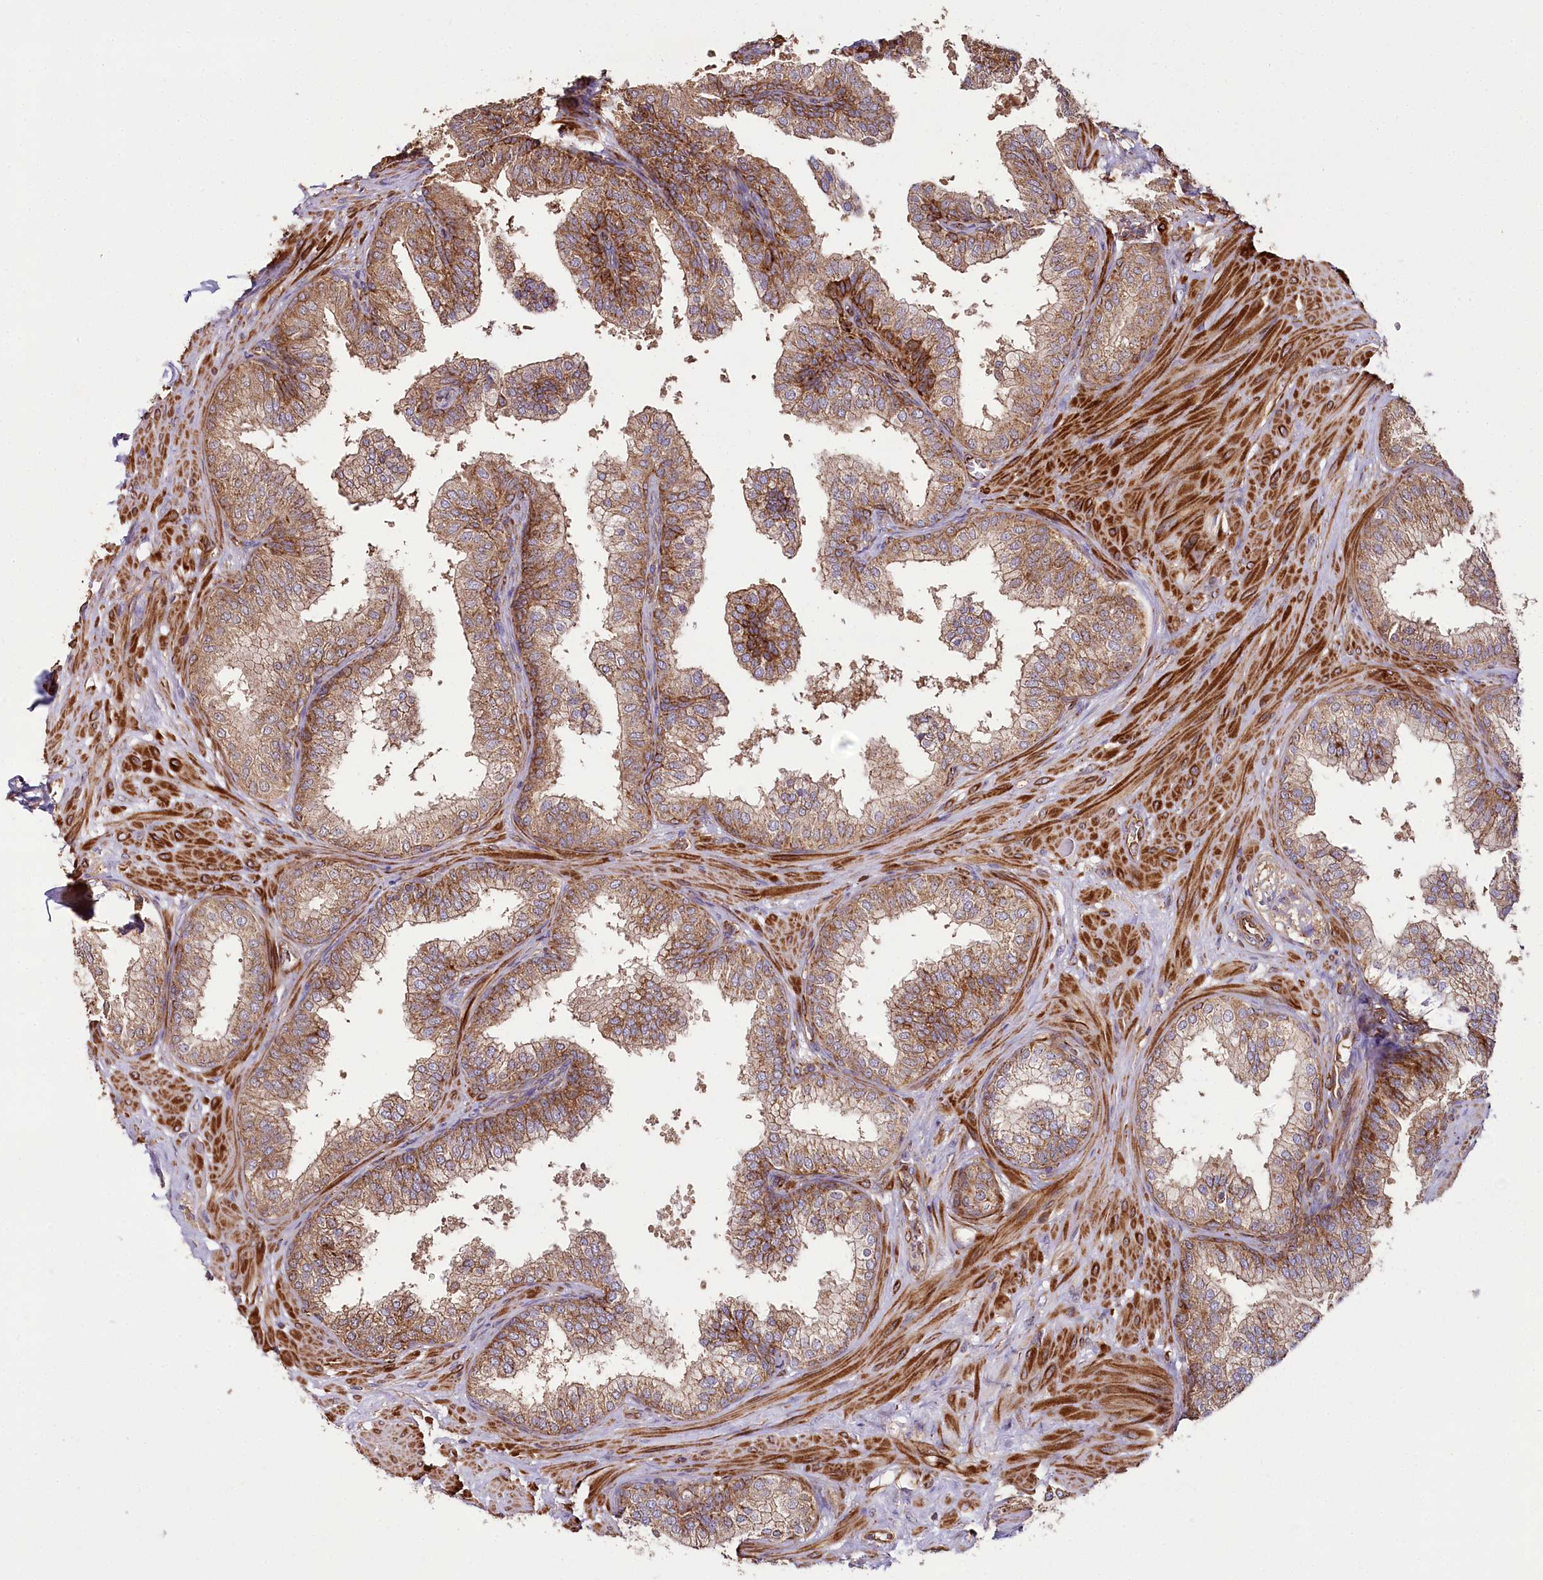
{"staining": {"intensity": "moderate", "quantity": ">75%", "location": "cytoplasmic/membranous"}, "tissue": "prostate", "cell_type": "Glandular cells", "image_type": "normal", "snomed": [{"axis": "morphology", "description": "Normal tissue, NOS"}, {"axis": "topography", "description": "Prostate"}], "caption": "Immunohistochemical staining of unremarkable prostate displays >75% levels of moderate cytoplasmic/membranous protein positivity in approximately >75% of glandular cells. Using DAB (3,3'-diaminobenzidine) (brown) and hematoxylin (blue) stains, captured at high magnification using brightfield microscopy.", "gene": "THUMPD3", "patient": {"sex": "male", "age": 60}}